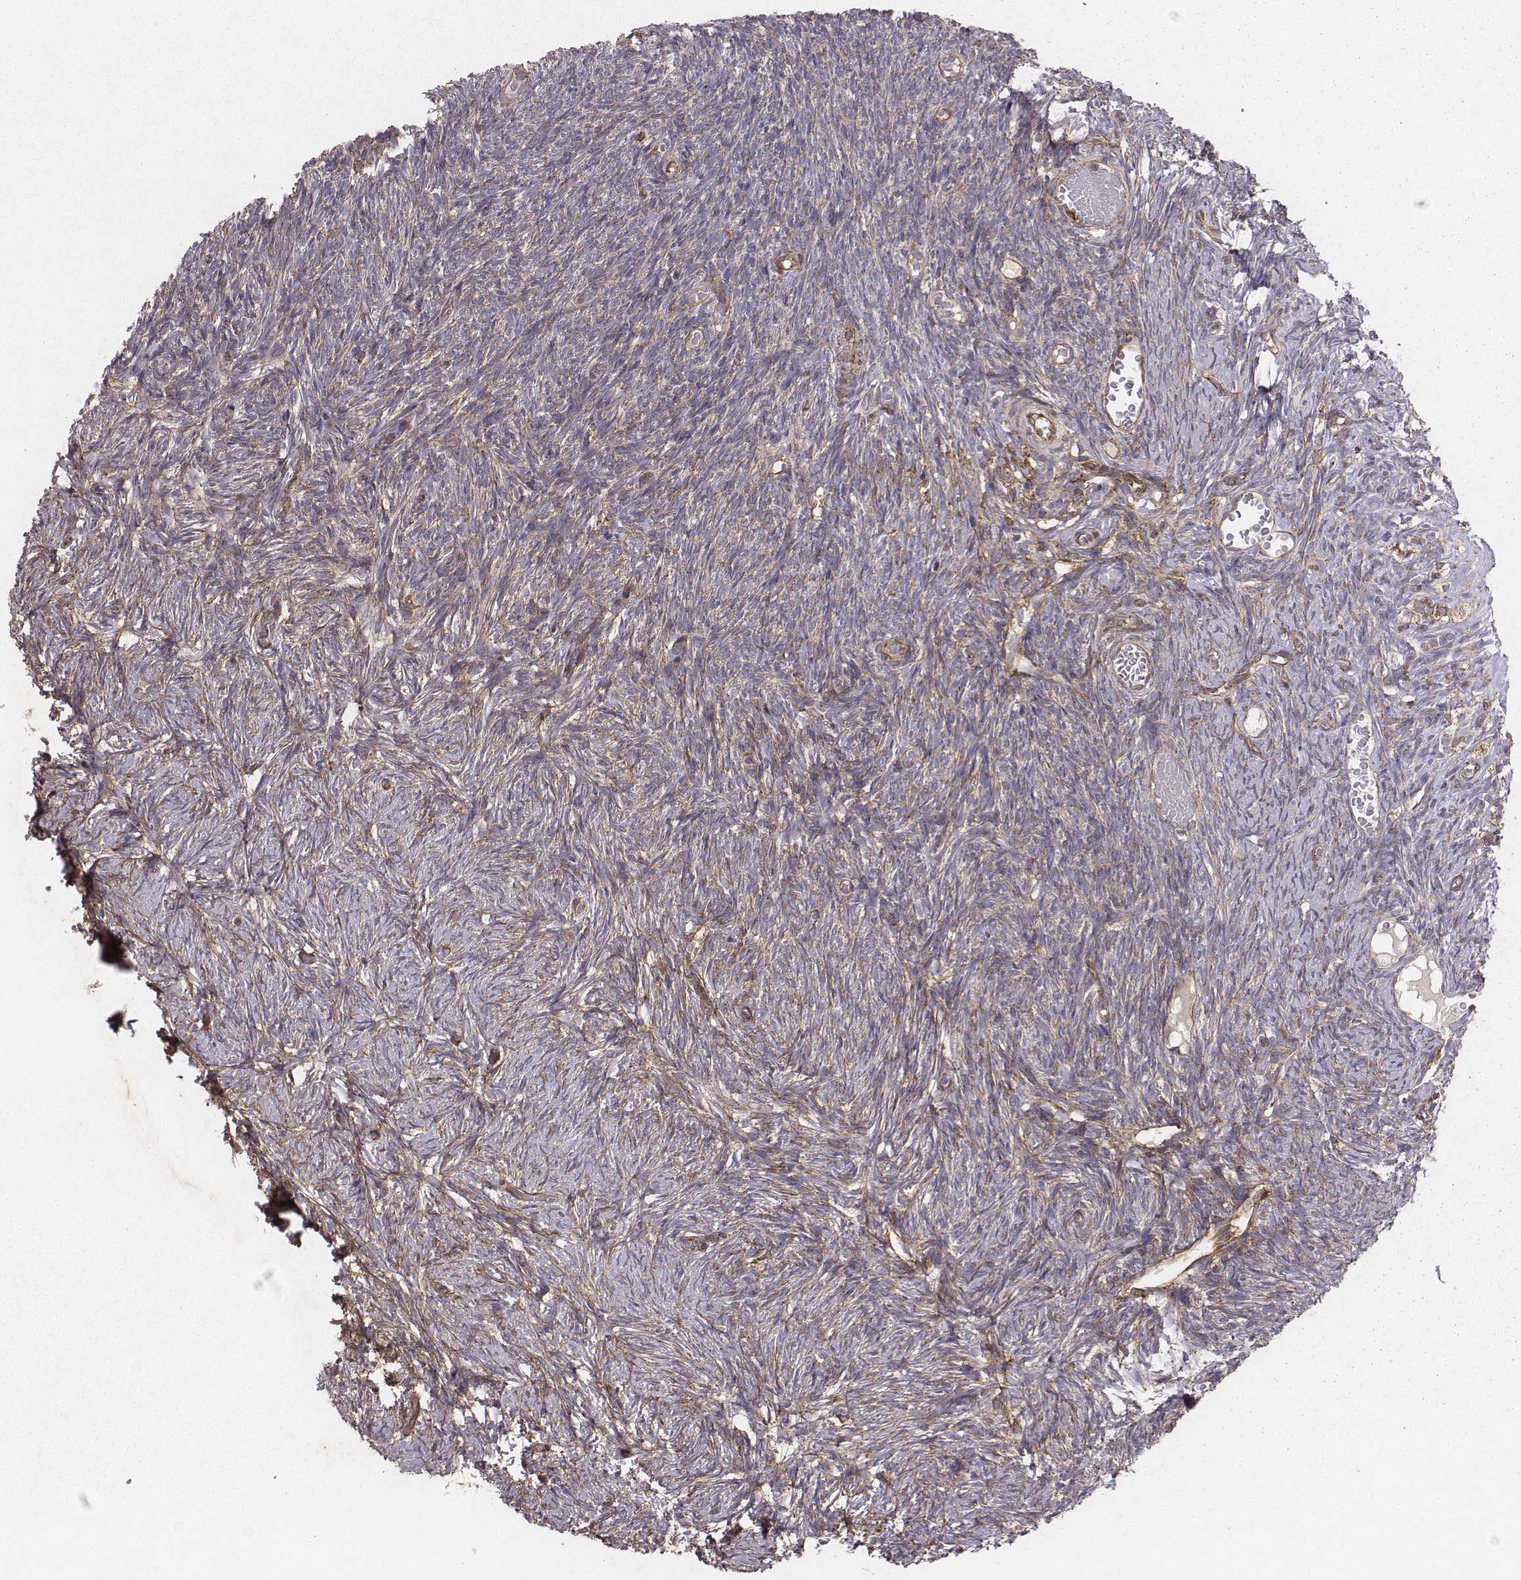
{"staining": {"intensity": "weak", "quantity": "25%-75%", "location": "cytoplasmic/membranous"}, "tissue": "ovary", "cell_type": "Ovarian stroma cells", "image_type": "normal", "snomed": [{"axis": "morphology", "description": "Normal tissue, NOS"}, {"axis": "topography", "description": "Ovary"}], "caption": "Immunohistochemistry (IHC) staining of normal ovary, which exhibits low levels of weak cytoplasmic/membranous positivity in approximately 25%-75% of ovarian stroma cells indicating weak cytoplasmic/membranous protein staining. The staining was performed using DAB (3,3'-diaminobenzidine) (brown) for protein detection and nuclei were counterstained in hematoxylin (blue).", "gene": "TXLNA", "patient": {"sex": "female", "age": 39}}